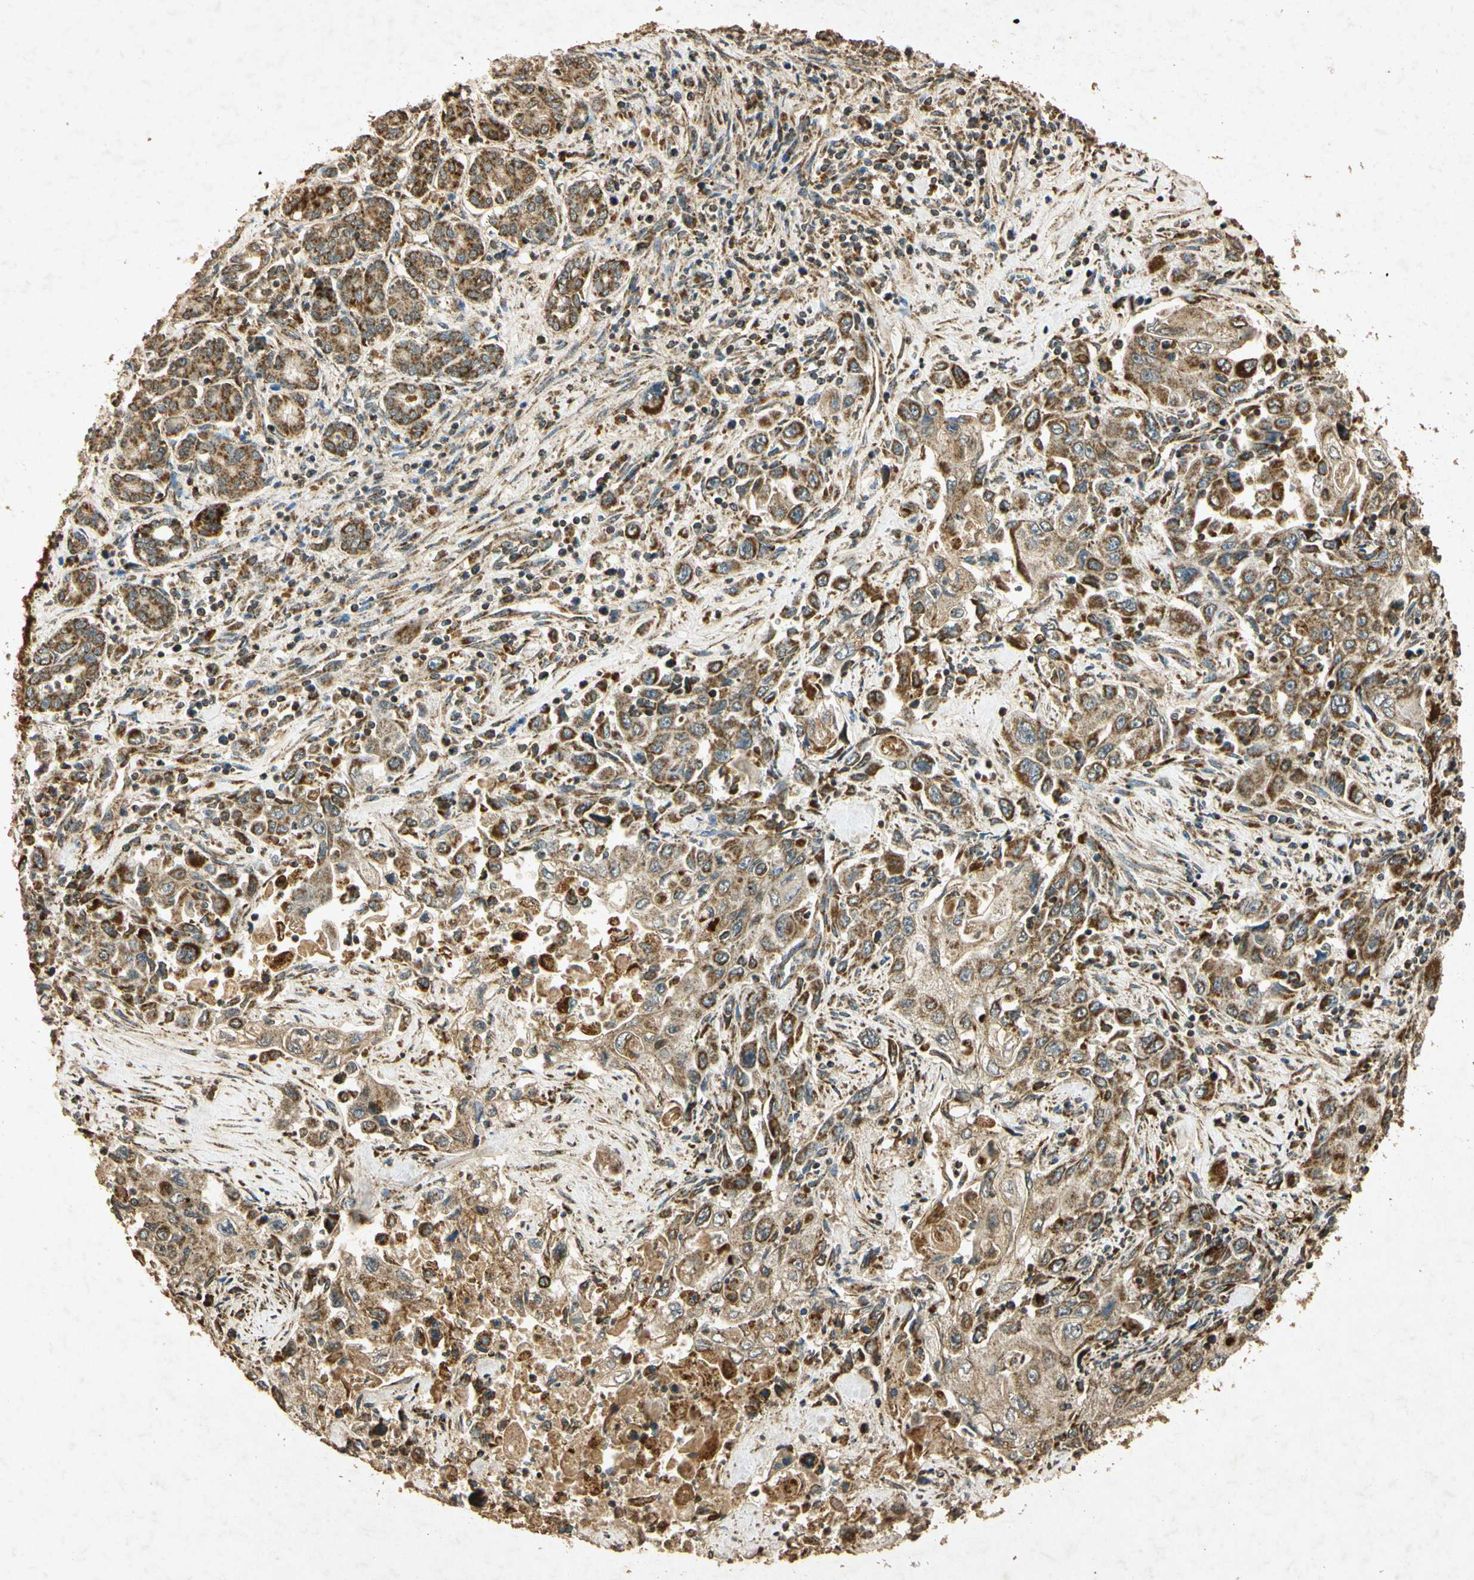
{"staining": {"intensity": "moderate", "quantity": ">75%", "location": "cytoplasmic/membranous"}, "tissue": "pancreatic cancer", "cell_type": "Tumor cells", "image_type": "cancer", "snomed": [{"axis": "morphology", "description": "Adenocarcinoma, NOS"}, {"axis": "topography", "description": "Pancreas"}], "caption": "Immunohistochemistry (IHC) (DAB) staining of human pancreatic adenocarcinoma shows moderate cytoplasmic/membranous protein staining in about >75% of tumor cells. (DAB (3,3'-diaminobenzidine) IHC with brightfield microscopy, high magnification).", "gene": "PRDX3", "patient": {"sex": "male", "age": 70}}